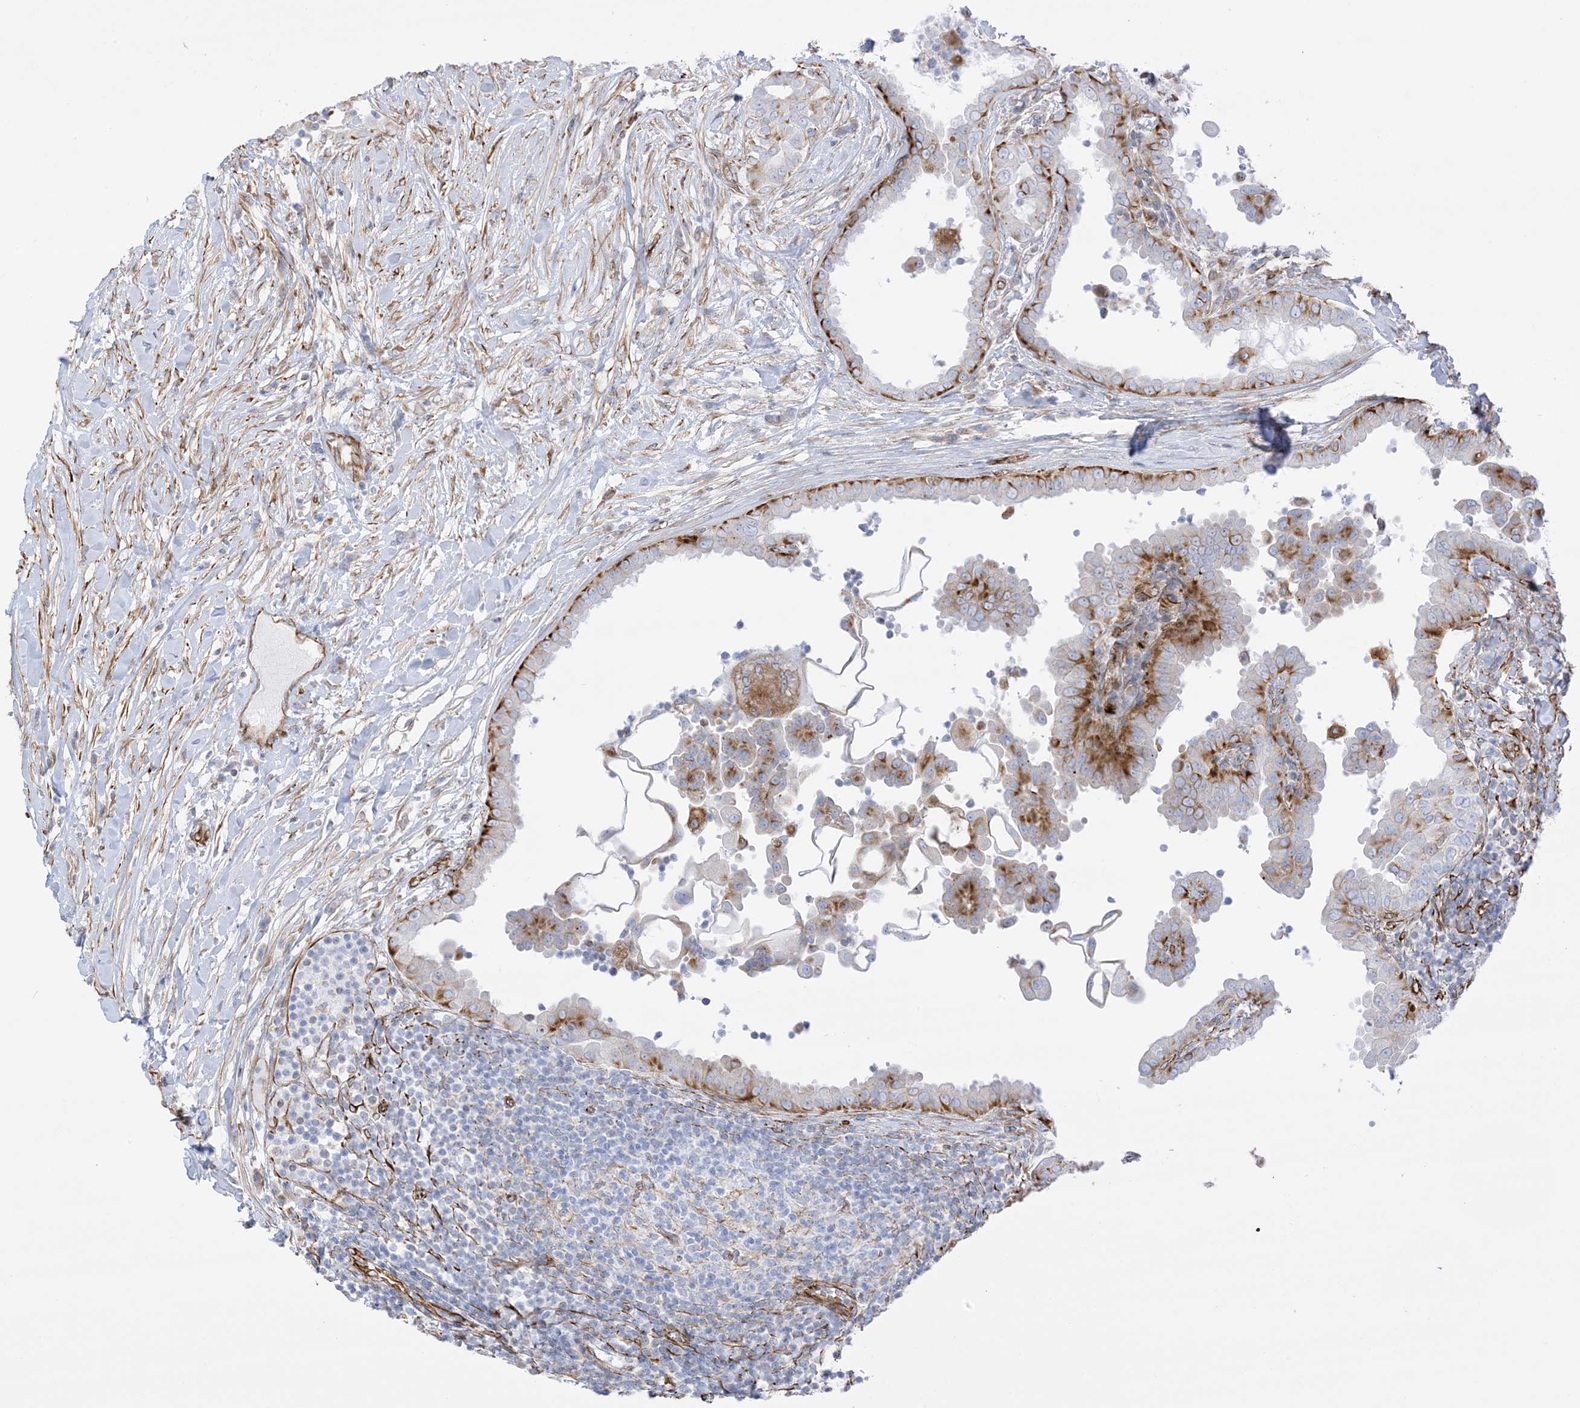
{"staining": {"intensity": "moderate", "quantity": "25%-75%", "location": "cytoplasmic/membranous"}, "tissue": "thyroid cancer", "cell_type": "Tumor cells", "image_type": "cancer", "snomed": [{"axis": "morphology", "description": "Papillary adenocarcinoma, NOS"}, {"axis": "topography", "description": "Thyroid gland"}], "caption": "This is an image of immunohistochemistry staining of papillary adenocarcinoma (thyroid), which shows moderate staining in the cytoplasmic/membranous of tumor cells.", "gene": "PID1", "patient": {"sex": "male", "age": 33}}